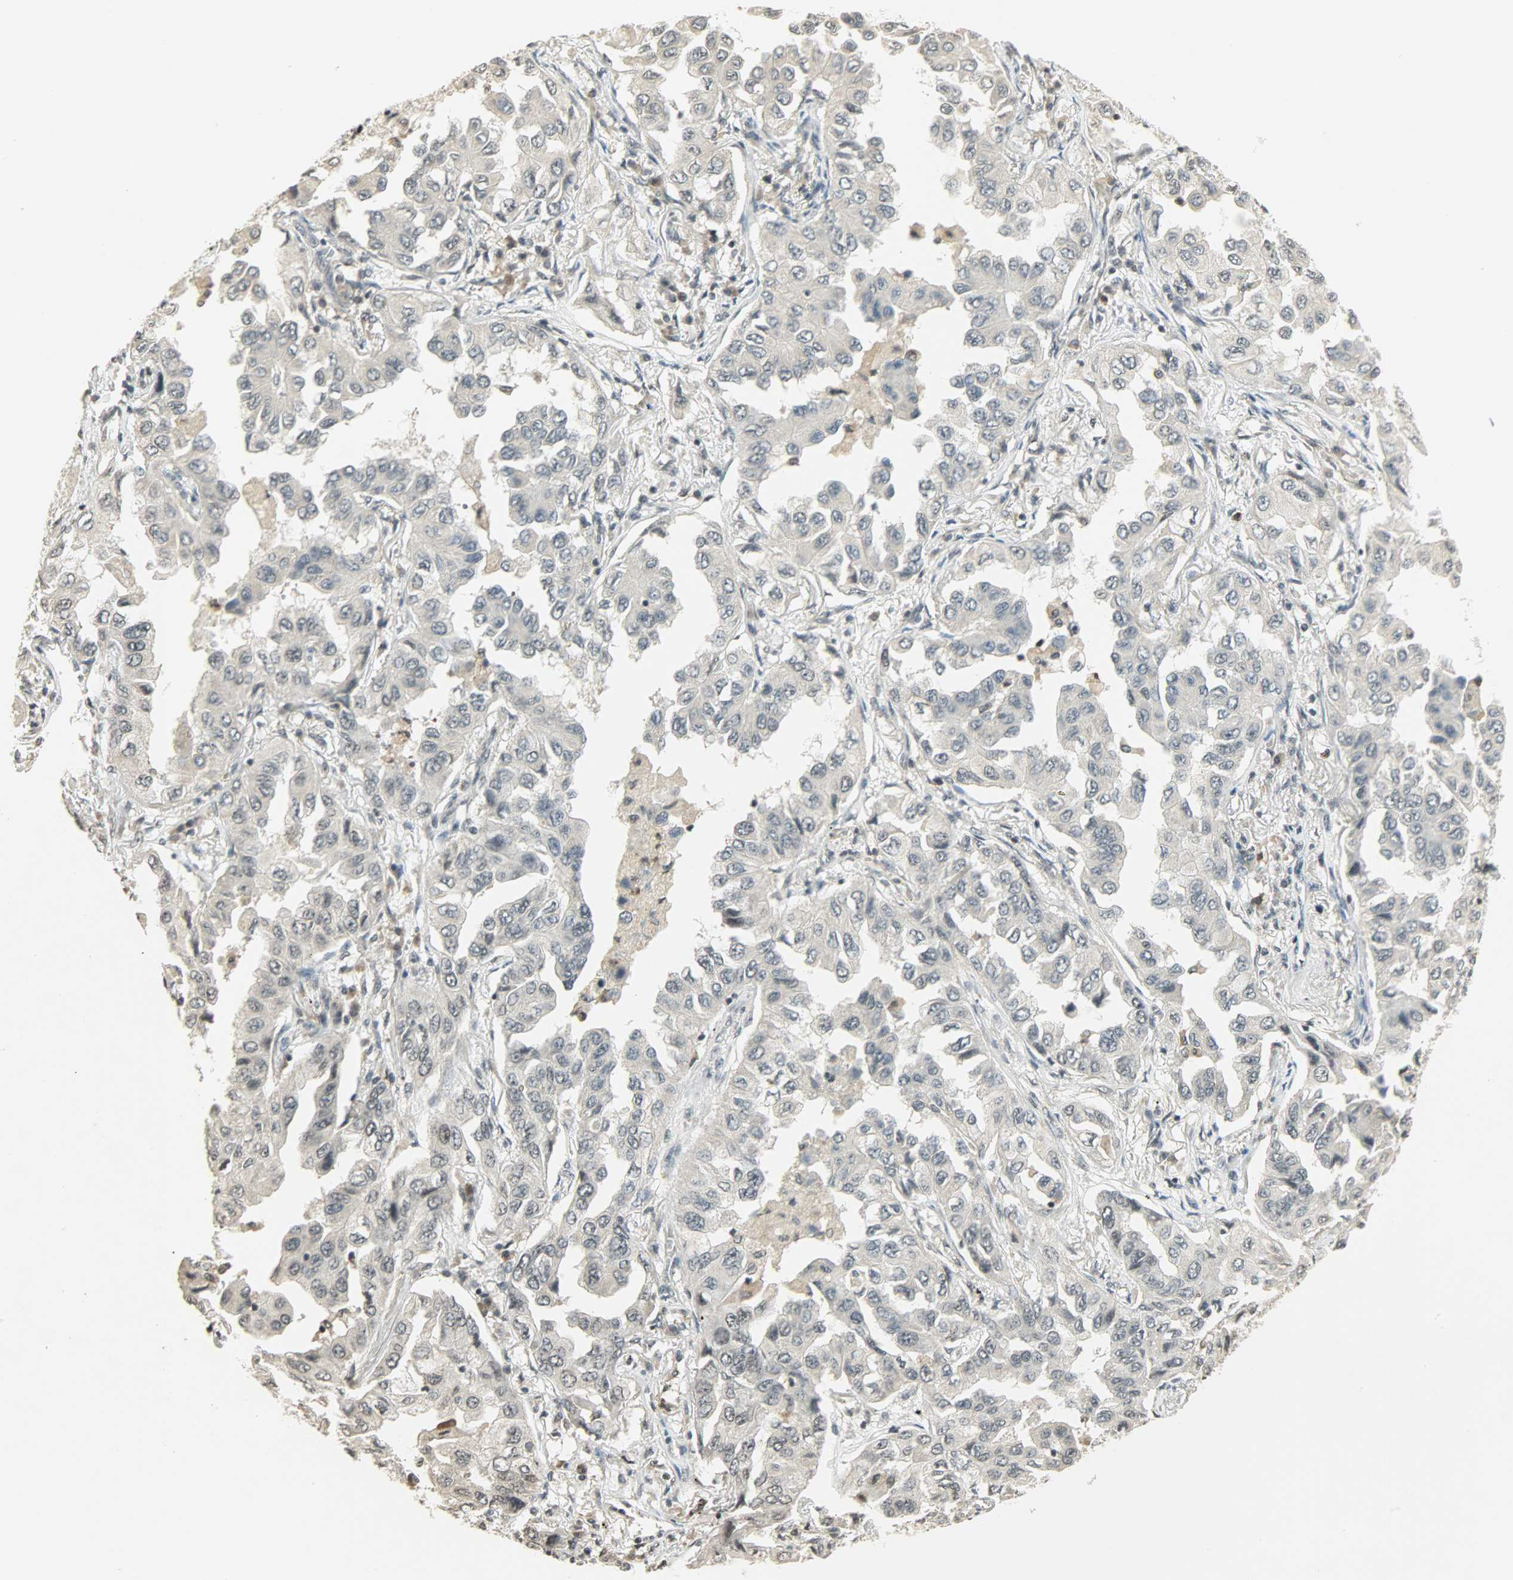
{"staining": {"intensity": "weak", "quantity": "<25%", "location": "nuclear"}, "tissue": "lung cancer", "cell_type": "Tumor cells", "image_type": "cancer", "snomed": [{"axis": "morphology", "description": "Adenocarcinoma, NOS"}, {"axis": "topography", "description": "Lung"}], "caption": "This is a photomicrograph of immunohistochemistry staining of lung adenocarcinoma, which shows no staining in tumor cells.", "gene": "SMARCA5", "patient": {"sex": "female", "age": 65}}